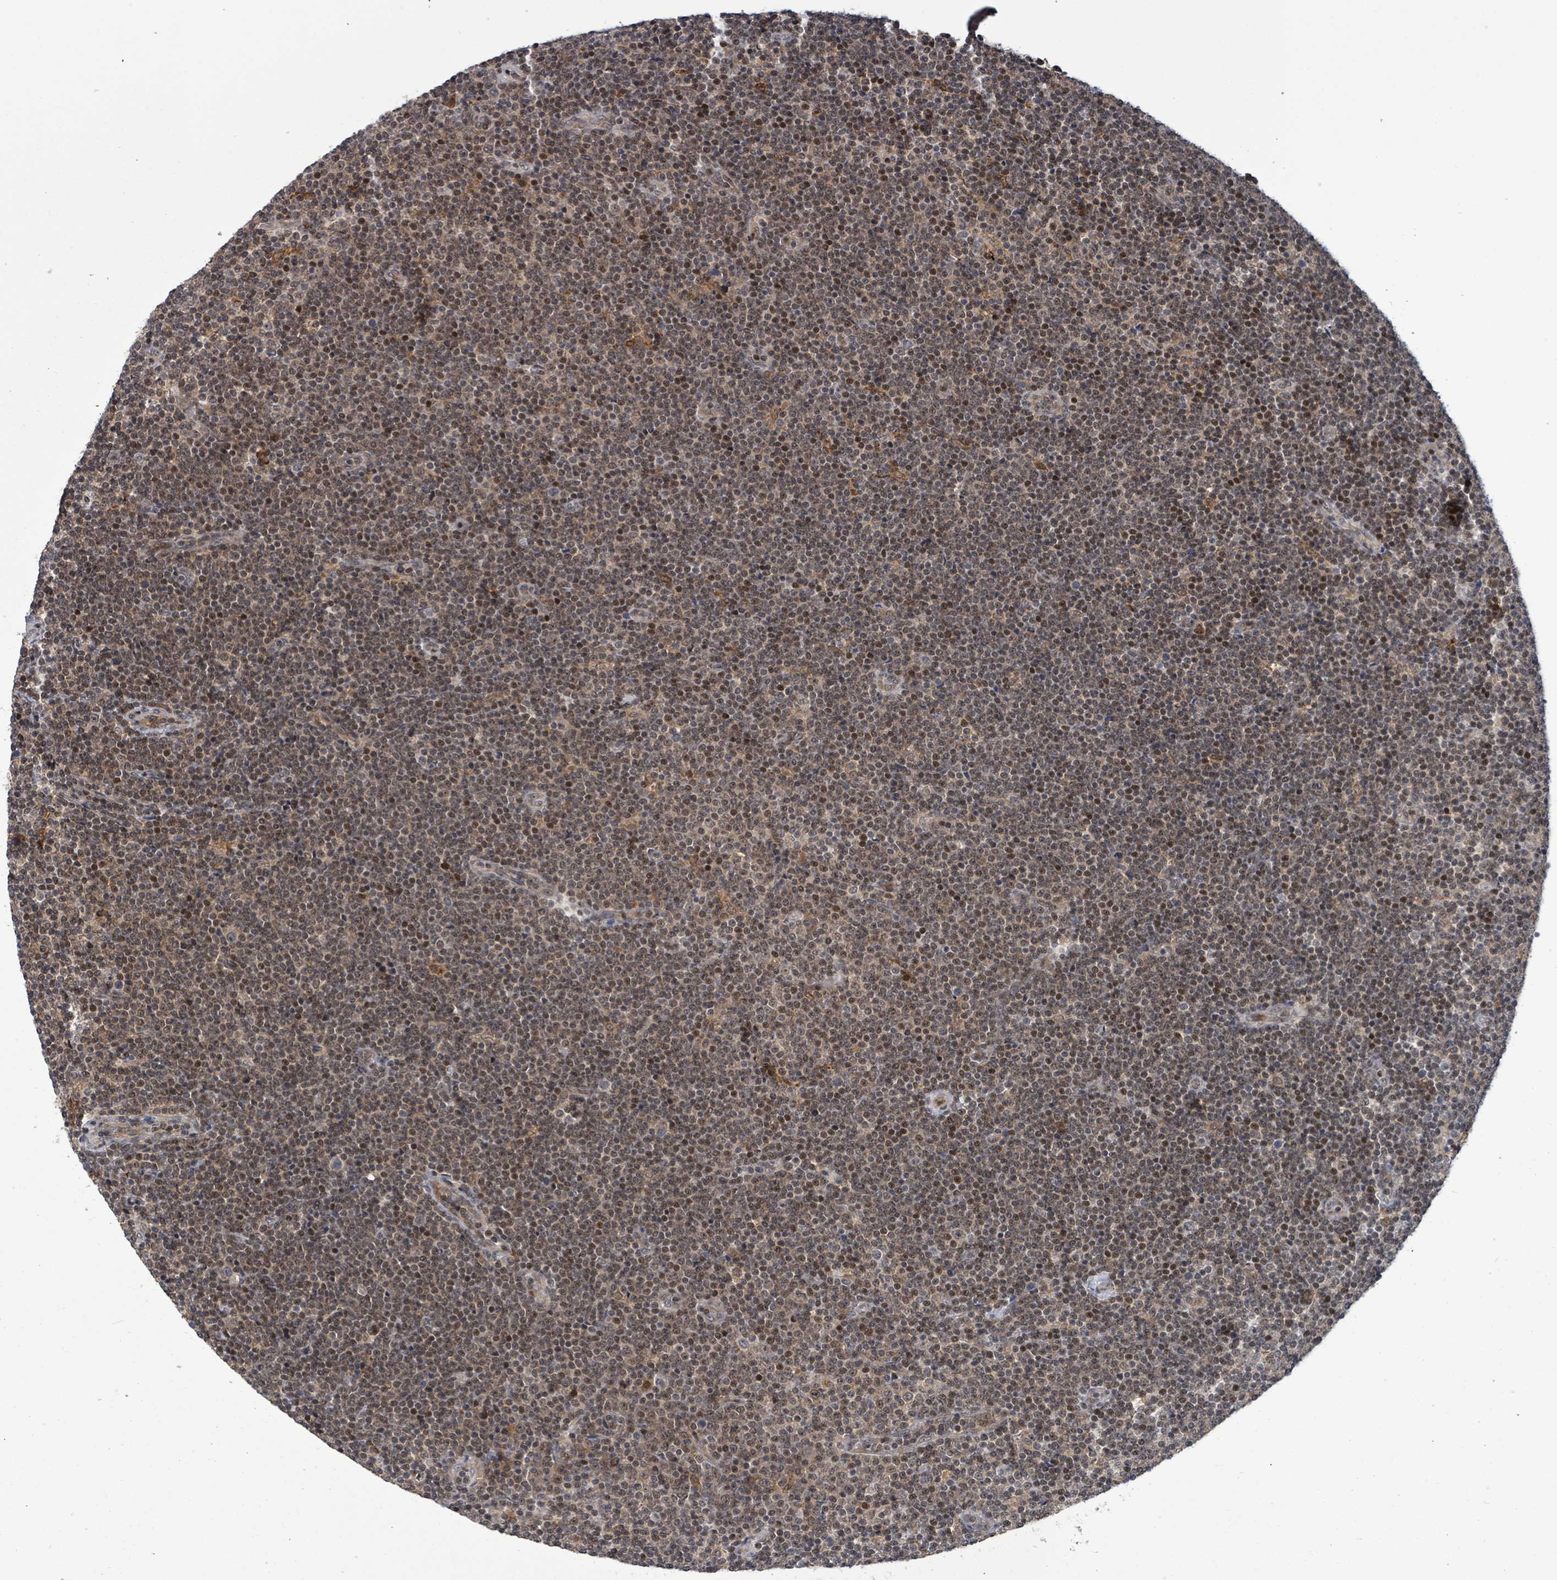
{"staining": {"intensity": "moderate", "quantity": "25%-75%", "location": "nuclear"}, "tissue": "lymphoma", "cell_type": "Tumor cells", "image_type": "cancer", "snomed": [{"axis": "morphology", "description": "Malignant lymphoma, non-Hodgkin's type, Low grade"}, {"axis": "topography", "description": "Lymph node"}], "caption": "Lymphoma was stained to show a protein in brown. There is medium levels of moderate nuclear expression in about 25%-75% of tumor cells.", "gene": "FBXO6", "patient": {"sex": "male", "age": 48}}